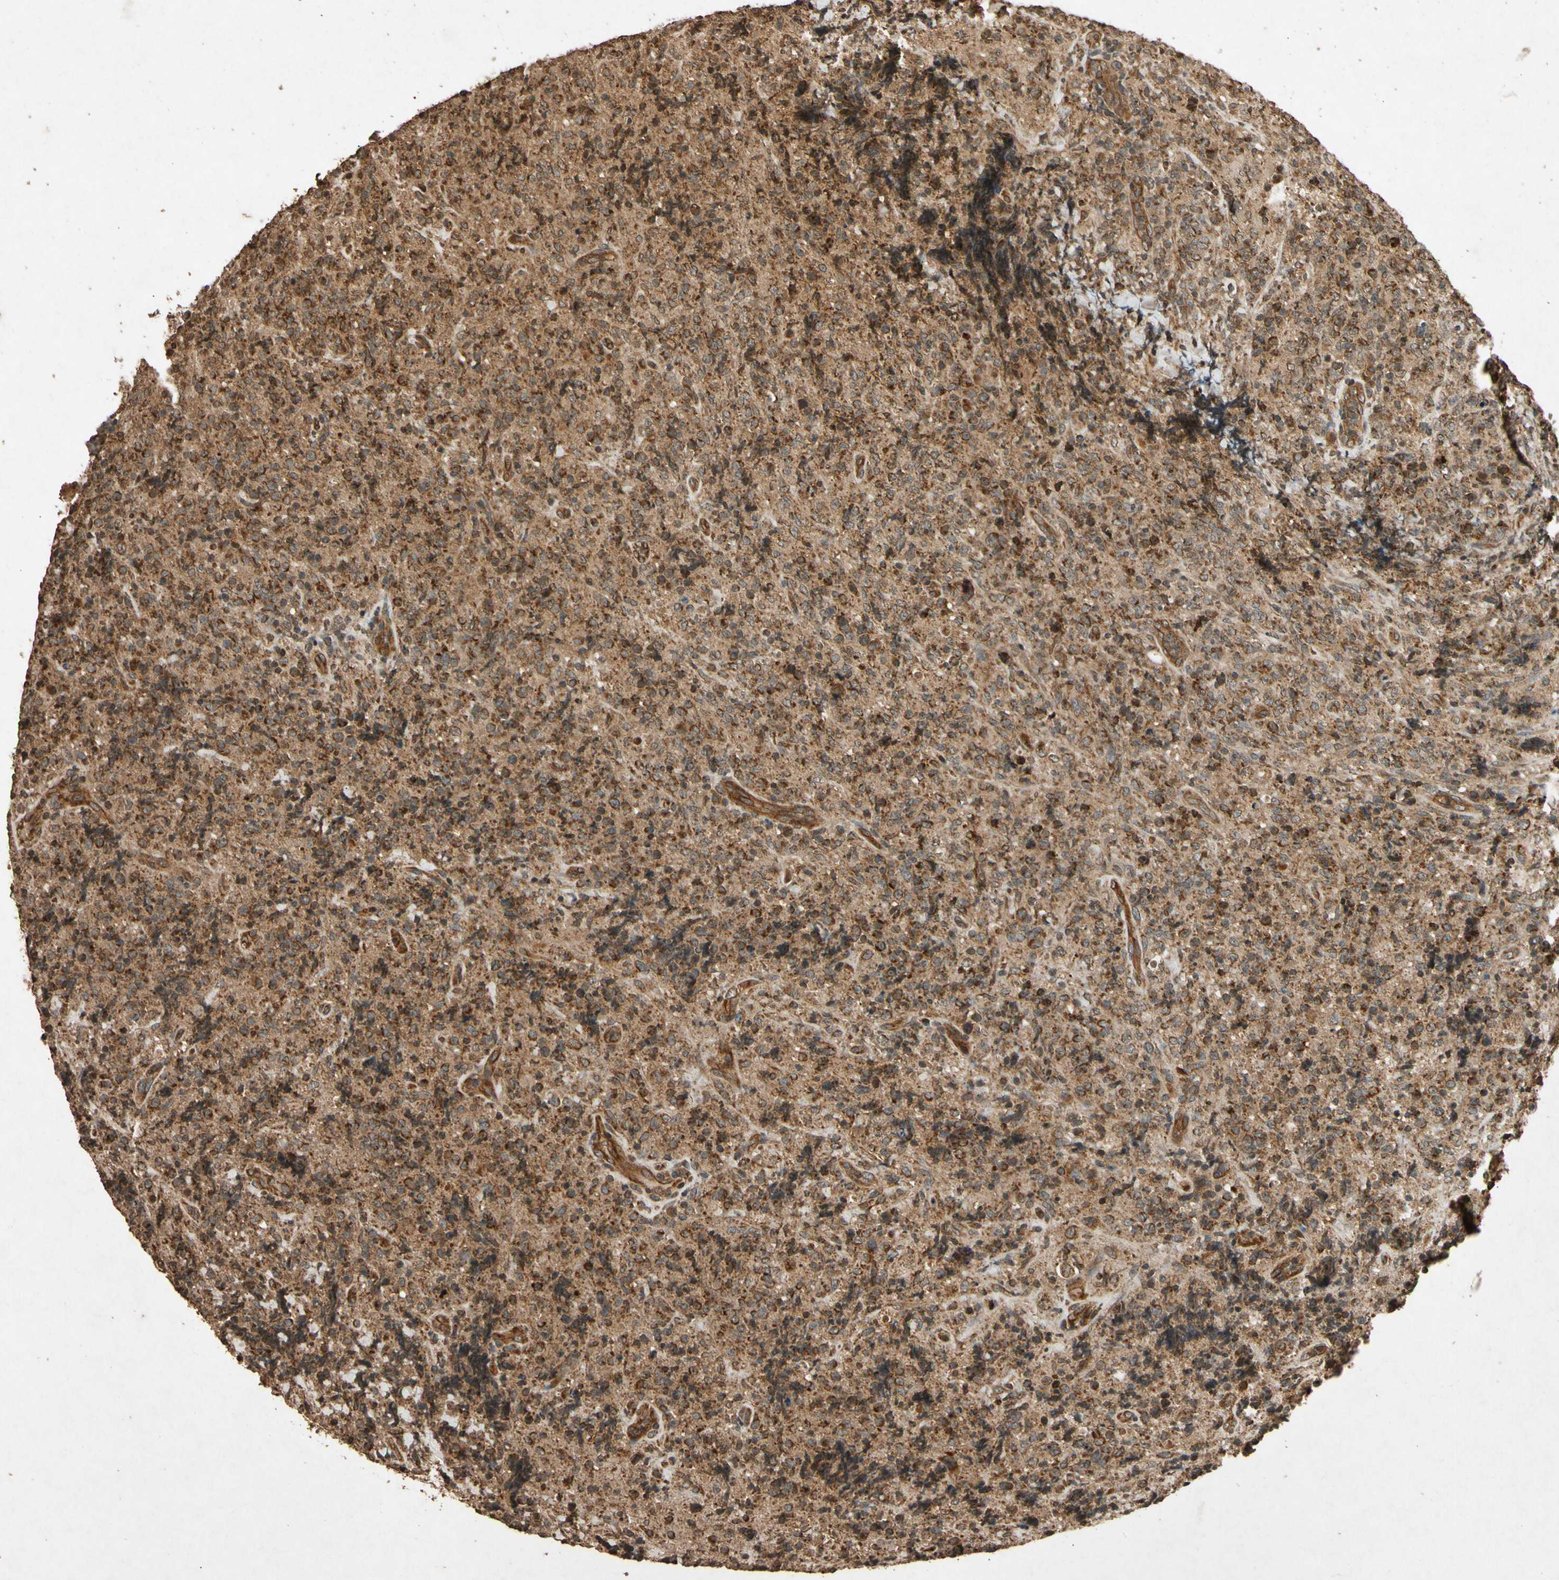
{"staining": {"intensity": "strong", "quantity": ">75%", "location": "cytoplasmic/membranous"}, "tissue": "lymphoma", "cell_type": "Tumor cells", "image_type": "cancer", "snomed": [{"axis": "morphology", "description": "Malignant lymphoma, non-Hodgkin's type, High grade"}, {"axis": "topography", "description": "Tonsil"}], "caption": "High-grade malignant lymphoma, non-Hodgkin's type tissue displays strong cytoplasmic/membranous expression in about >75% of tumor cells", "gene": "TXN2", "patient": {"sex": "female", "age": 36}}